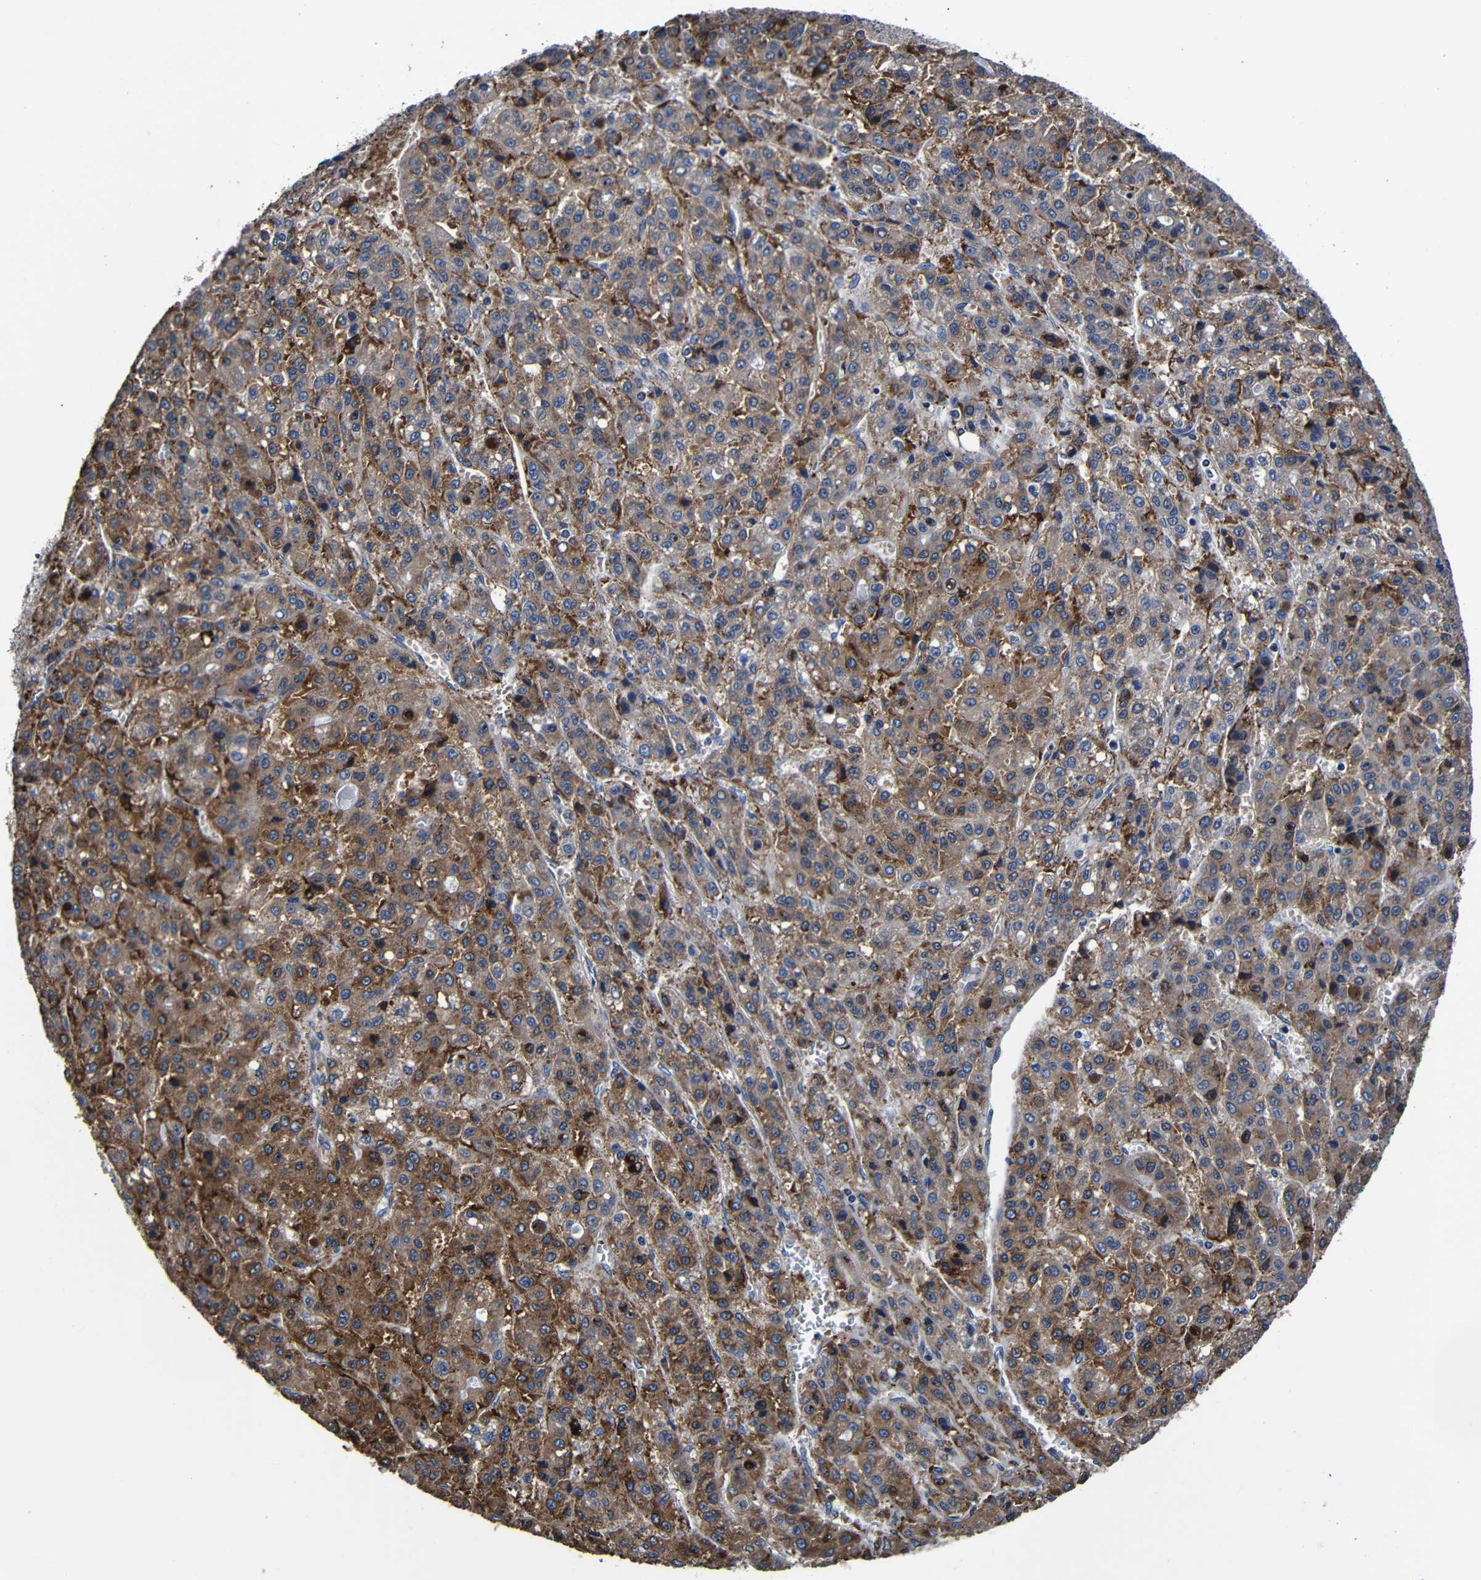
{"staining": {"intensity": "moderate", "quantity": "25%-75%", "location": "cytoplasmic/membranous"}, "tissue": "liver cancer", "cell_type": "Tumor cells", "image_type": "cancer", "snomed": [{"axis": "morphology", "description": "Carcinoma, Hepatocellular, NOS"}, {"axis": "topography", "description": "Liver"}], "caption": "Immunohistochemistry photomicrograph of neoplastic tissue: human hepatocellular carcinoma (liver) stained using immunohistochemistry (IHC) displays medium levels of moderate protein expression localized specifically in the cytoplasmic/membranous of tumor cells, appearing as a cytoplasmic/membranous brown color.", "gene": "SCN9A", "patient": {"sex": "male", "age": 70}}